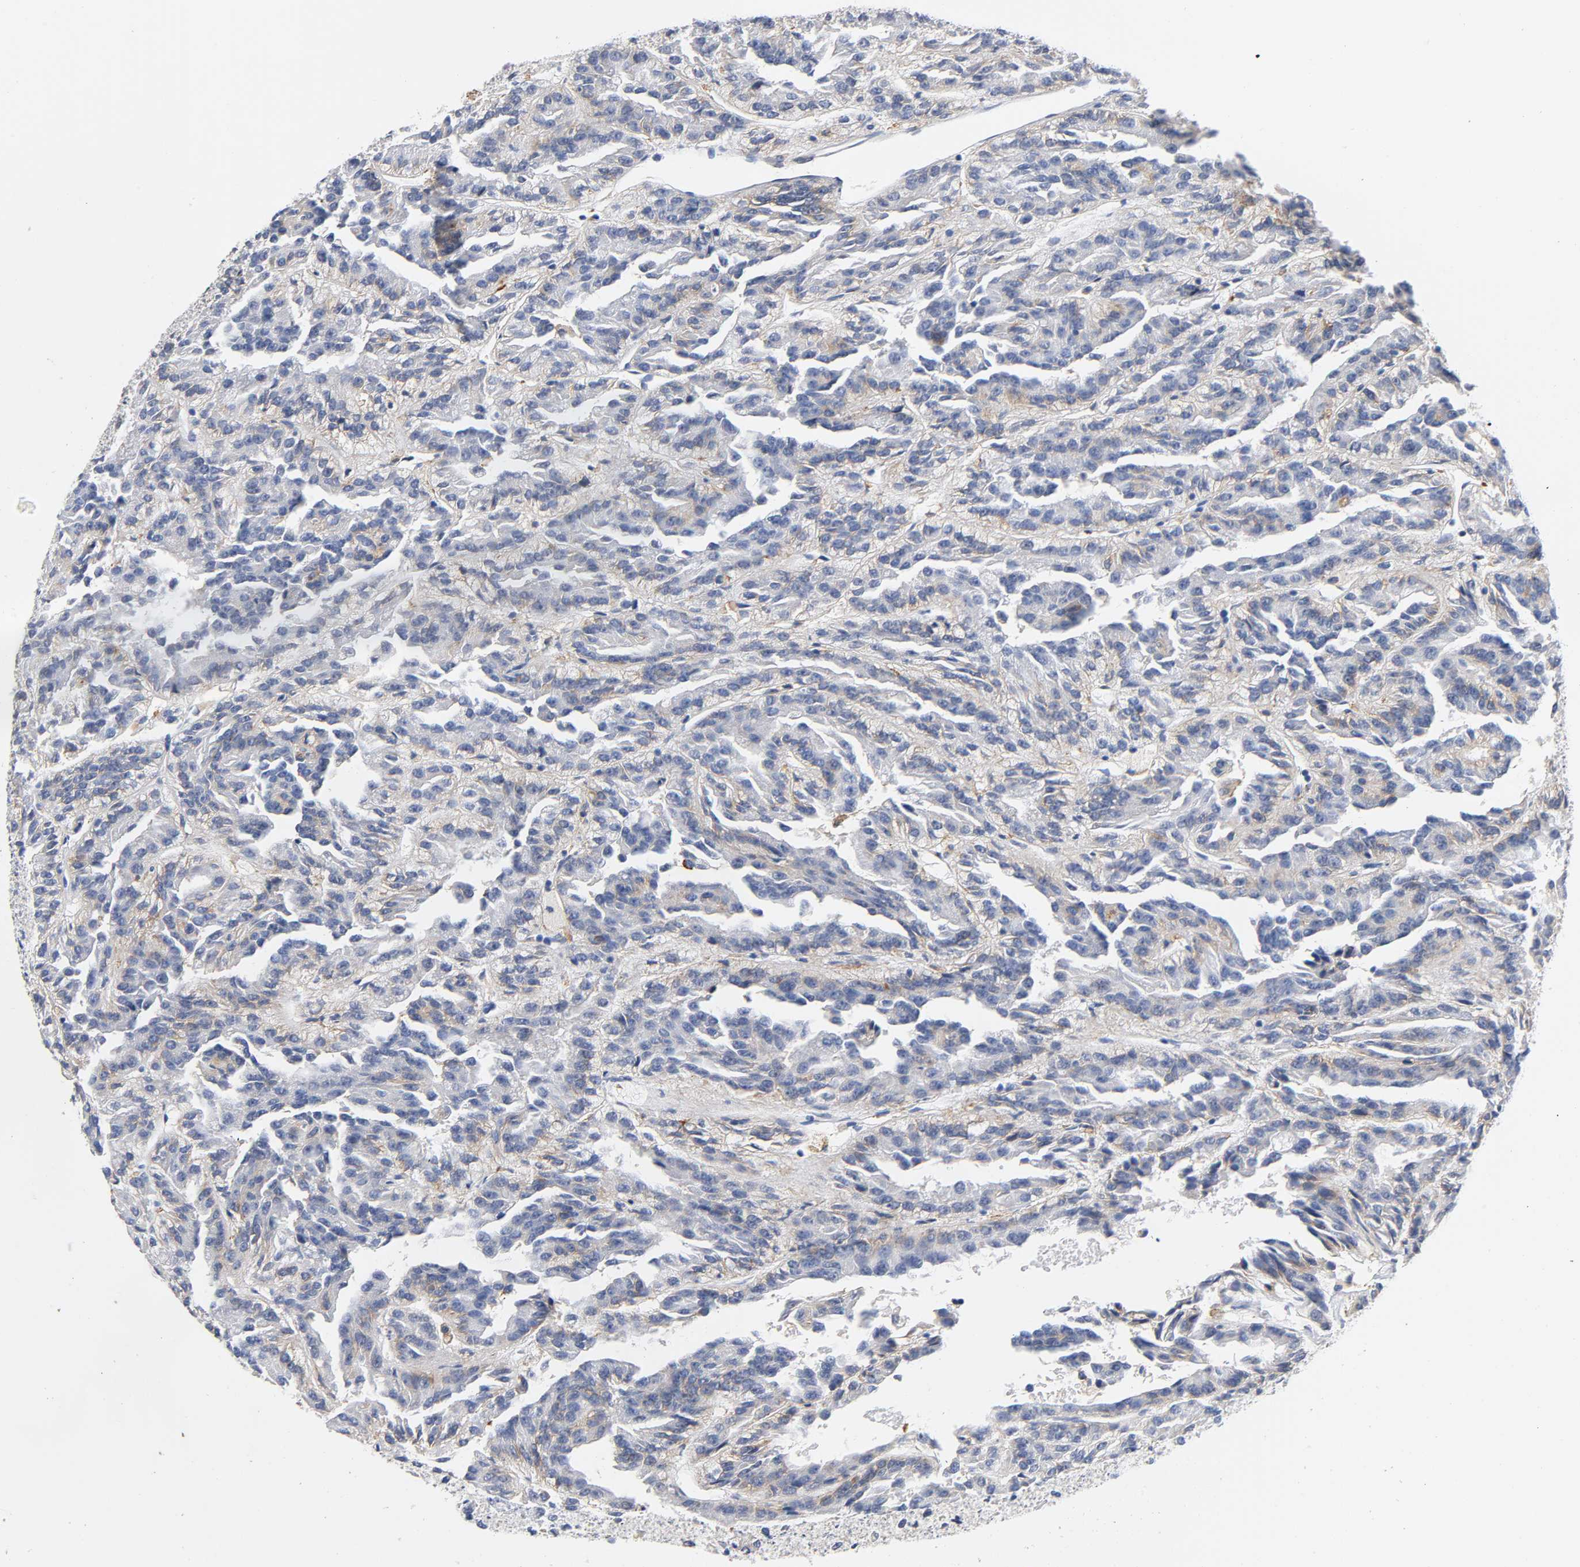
{"staining": {"intensity": "negative", "quantity": "none", "location": "none"}, "tissue": "renal cancer", "cell_type": "Tumor cells", "image_type": "cancer", "snomed": [{"axis": "morphology", "description": "Adenocarcinoma, NOS"}, {"axis": "topography", "description": "Kidney"}], "caption": "The histopathology image reveals no staining of tumor cells in adenocarcinoma (renal).", "gene": "LRP1", "patient": {"sex": "male", "age": 46}}